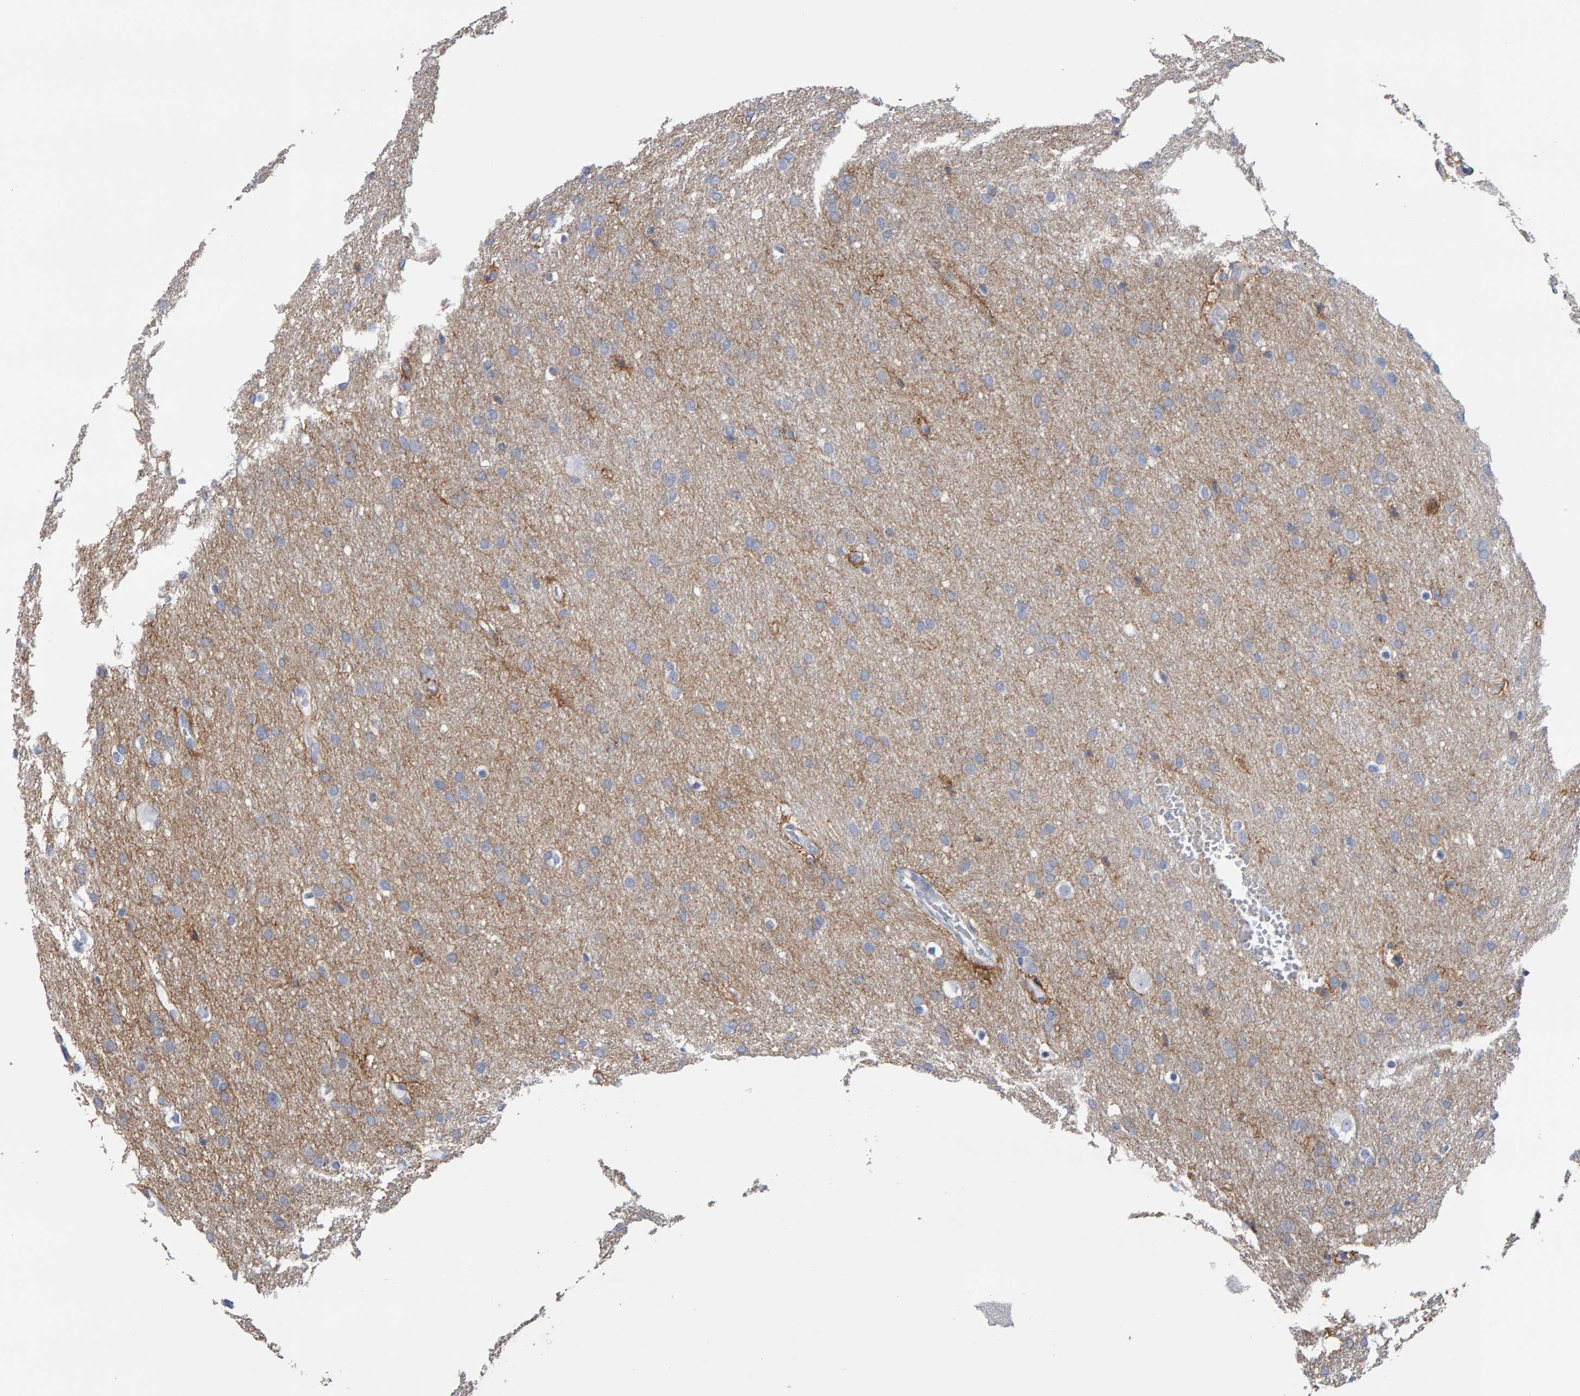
{"staining": {"intensity": "negative", "quantity": "none", "location": "none"}, "tissue": "glioma", "cell_type": "Tumor cells", "image_type": "cancer", "snomed": [{"axis": "morphology", "description": "Glioma, malignant, Low grade"}, {"axis": "topography", "description": "Brain"}], "caption": "Glioma stained for a protein using IHC shows no positivity tumor cells.", "gene": "CD38", "patient": {"sex": "female", "age": 37}}